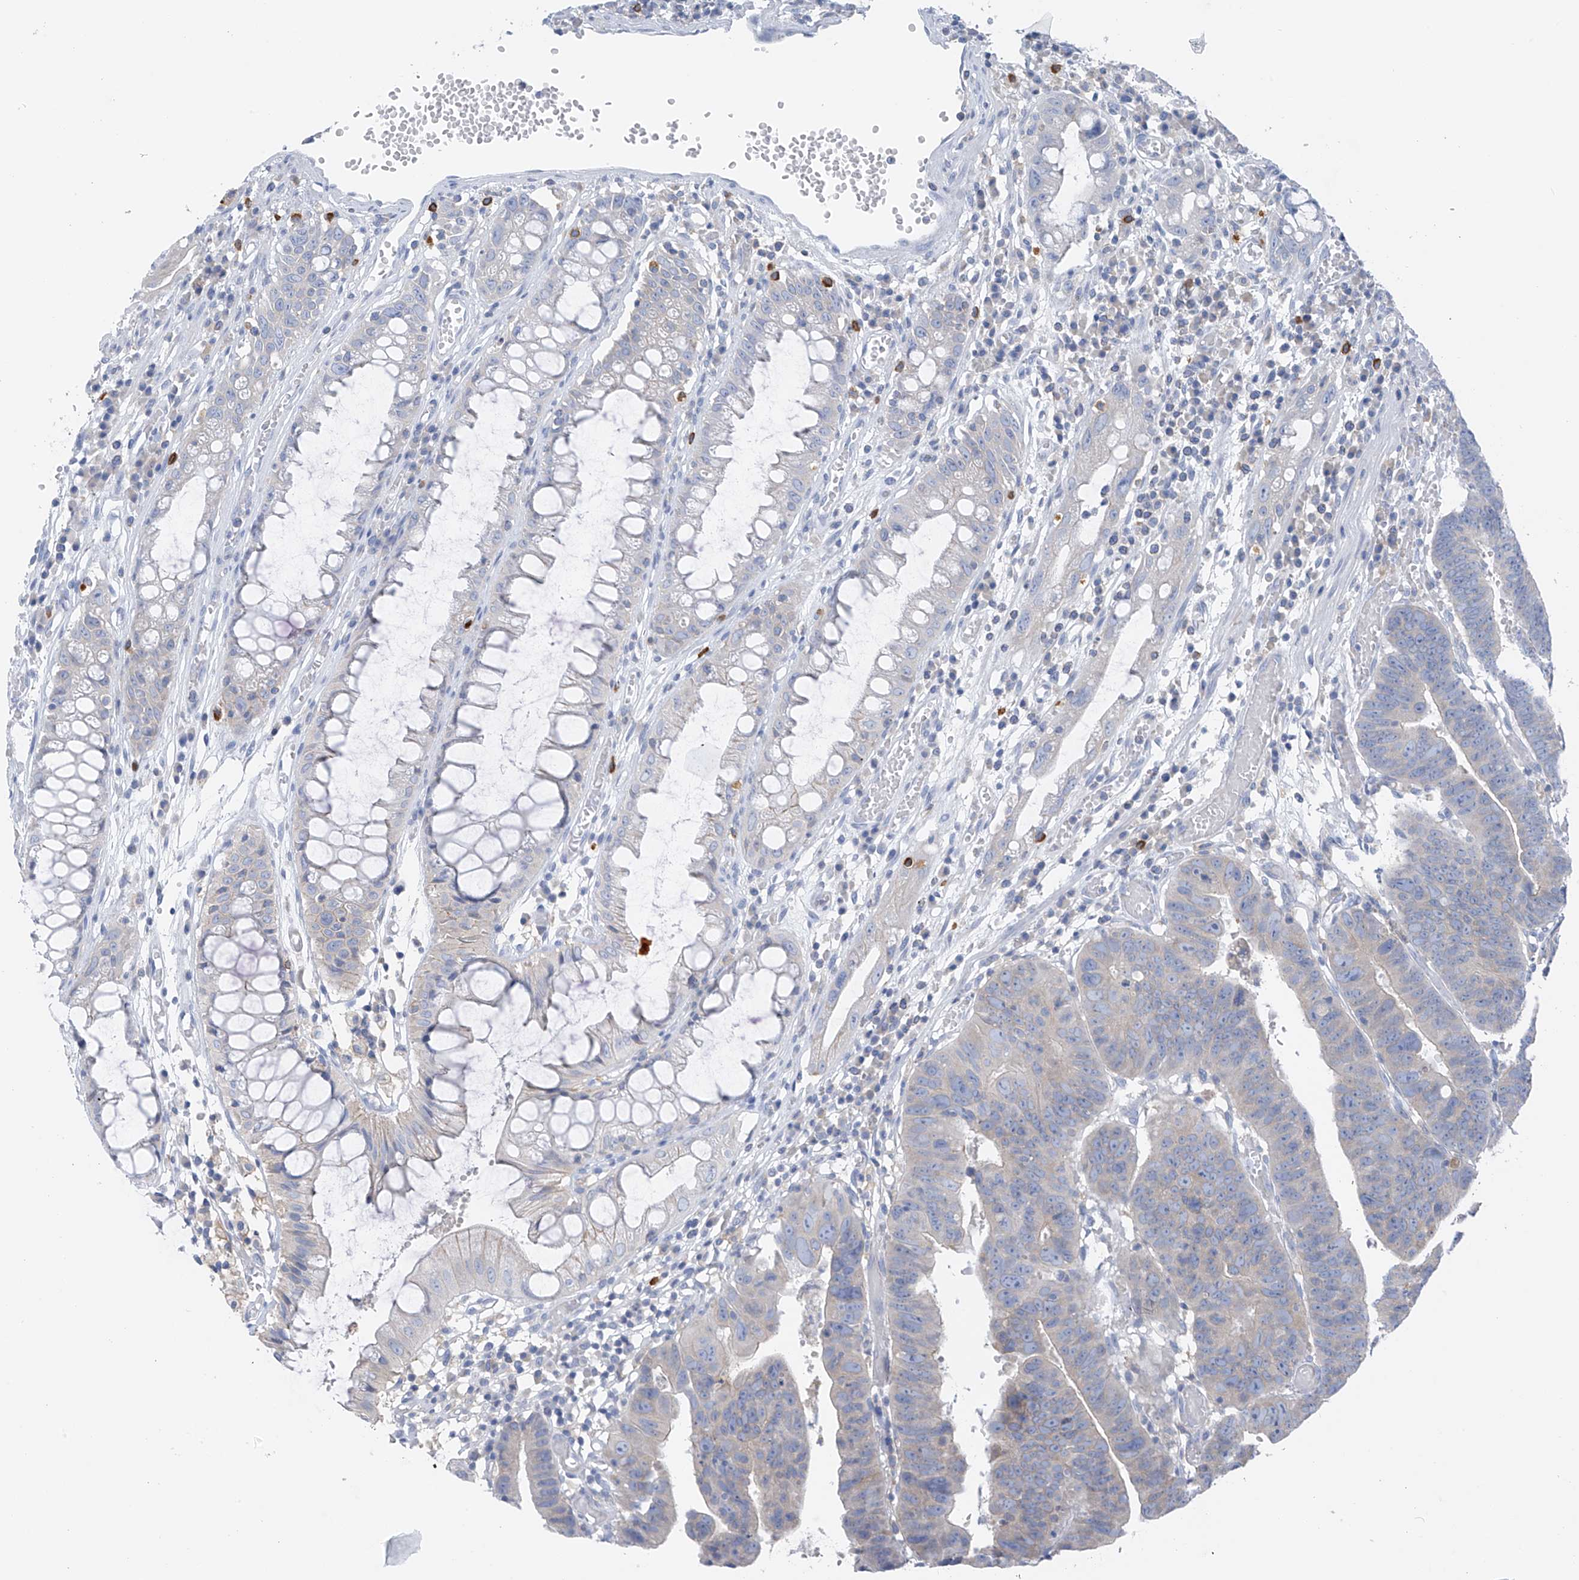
{"staining": {"intensity": "negative", "quantity": "none", "location": "none"}, "tissue": "colorectal cancer", "cell_type": "Tumor cells", "image_type": "cancer", "snomed": [{"axis": "morphology", "description": "Adenocarcinoma, NOS"}, {"axis": "topography", "description": "Rectum"}], "caption": "Immunohistochemical staining of colorectal cancer (adenocarcinoma) reveals no significant expression in tumor cells.", "gene": "POMGNT2", "patient": {"sex": "female", "age": 65}}